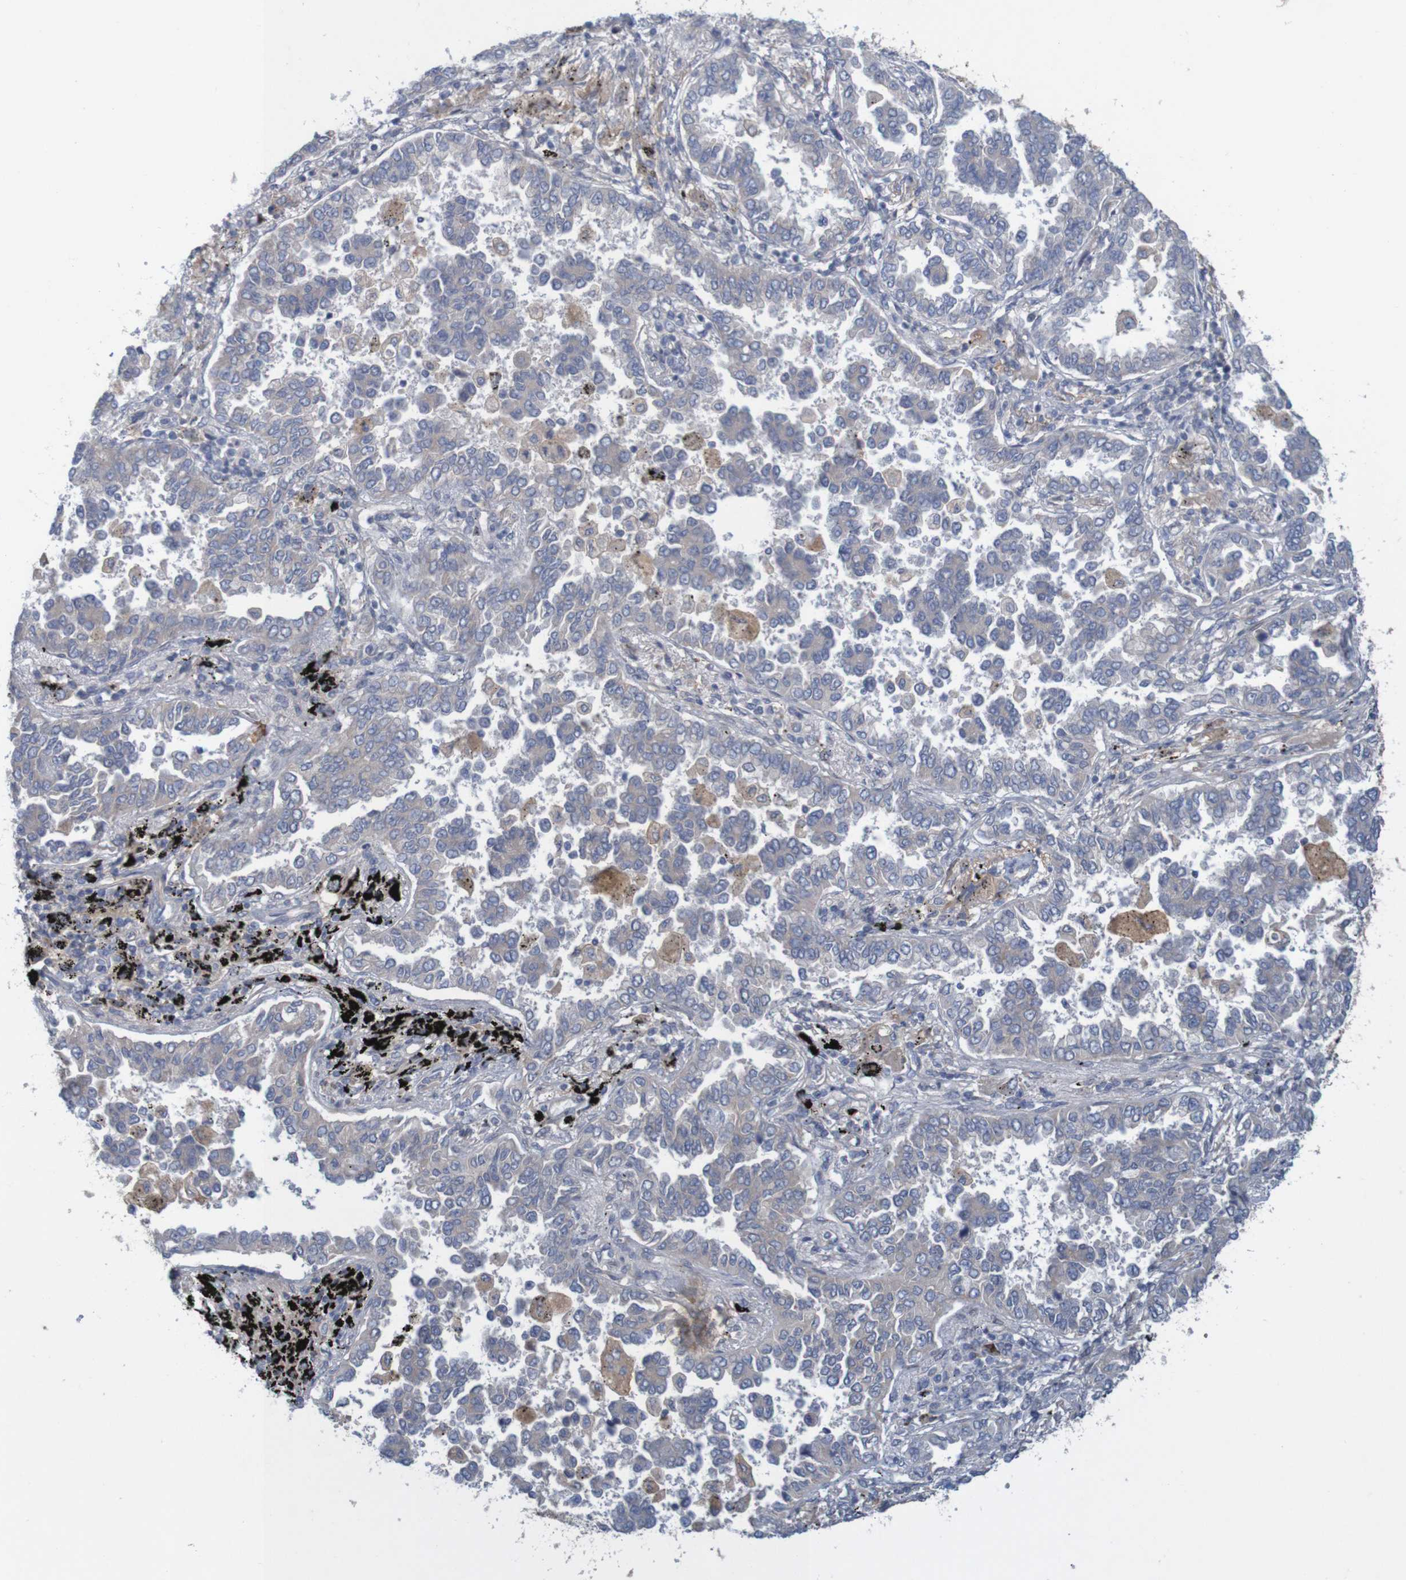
{"staining": {"intensity": "weak", "quantity": "<25%", "location": "cytoplasmic/membranous"}, "tissue": "lung cancer", "cell_type": "Tumor cells", "image_type": "cancer", "snomed": [{"axis": "morphology", "description": "Normal tissue, NOS"}, {"axis": "morphology", "description": "Adenocarcinoma, NOS"}, {"axis": "topography", "description": "Lung"}], "caption": "A histopathology image of human lung cancer (adenocarcinoma) is negative for staining in tumor cells.", "gene": "KRT23", "patient": {"sex": "male", "age": 59}}